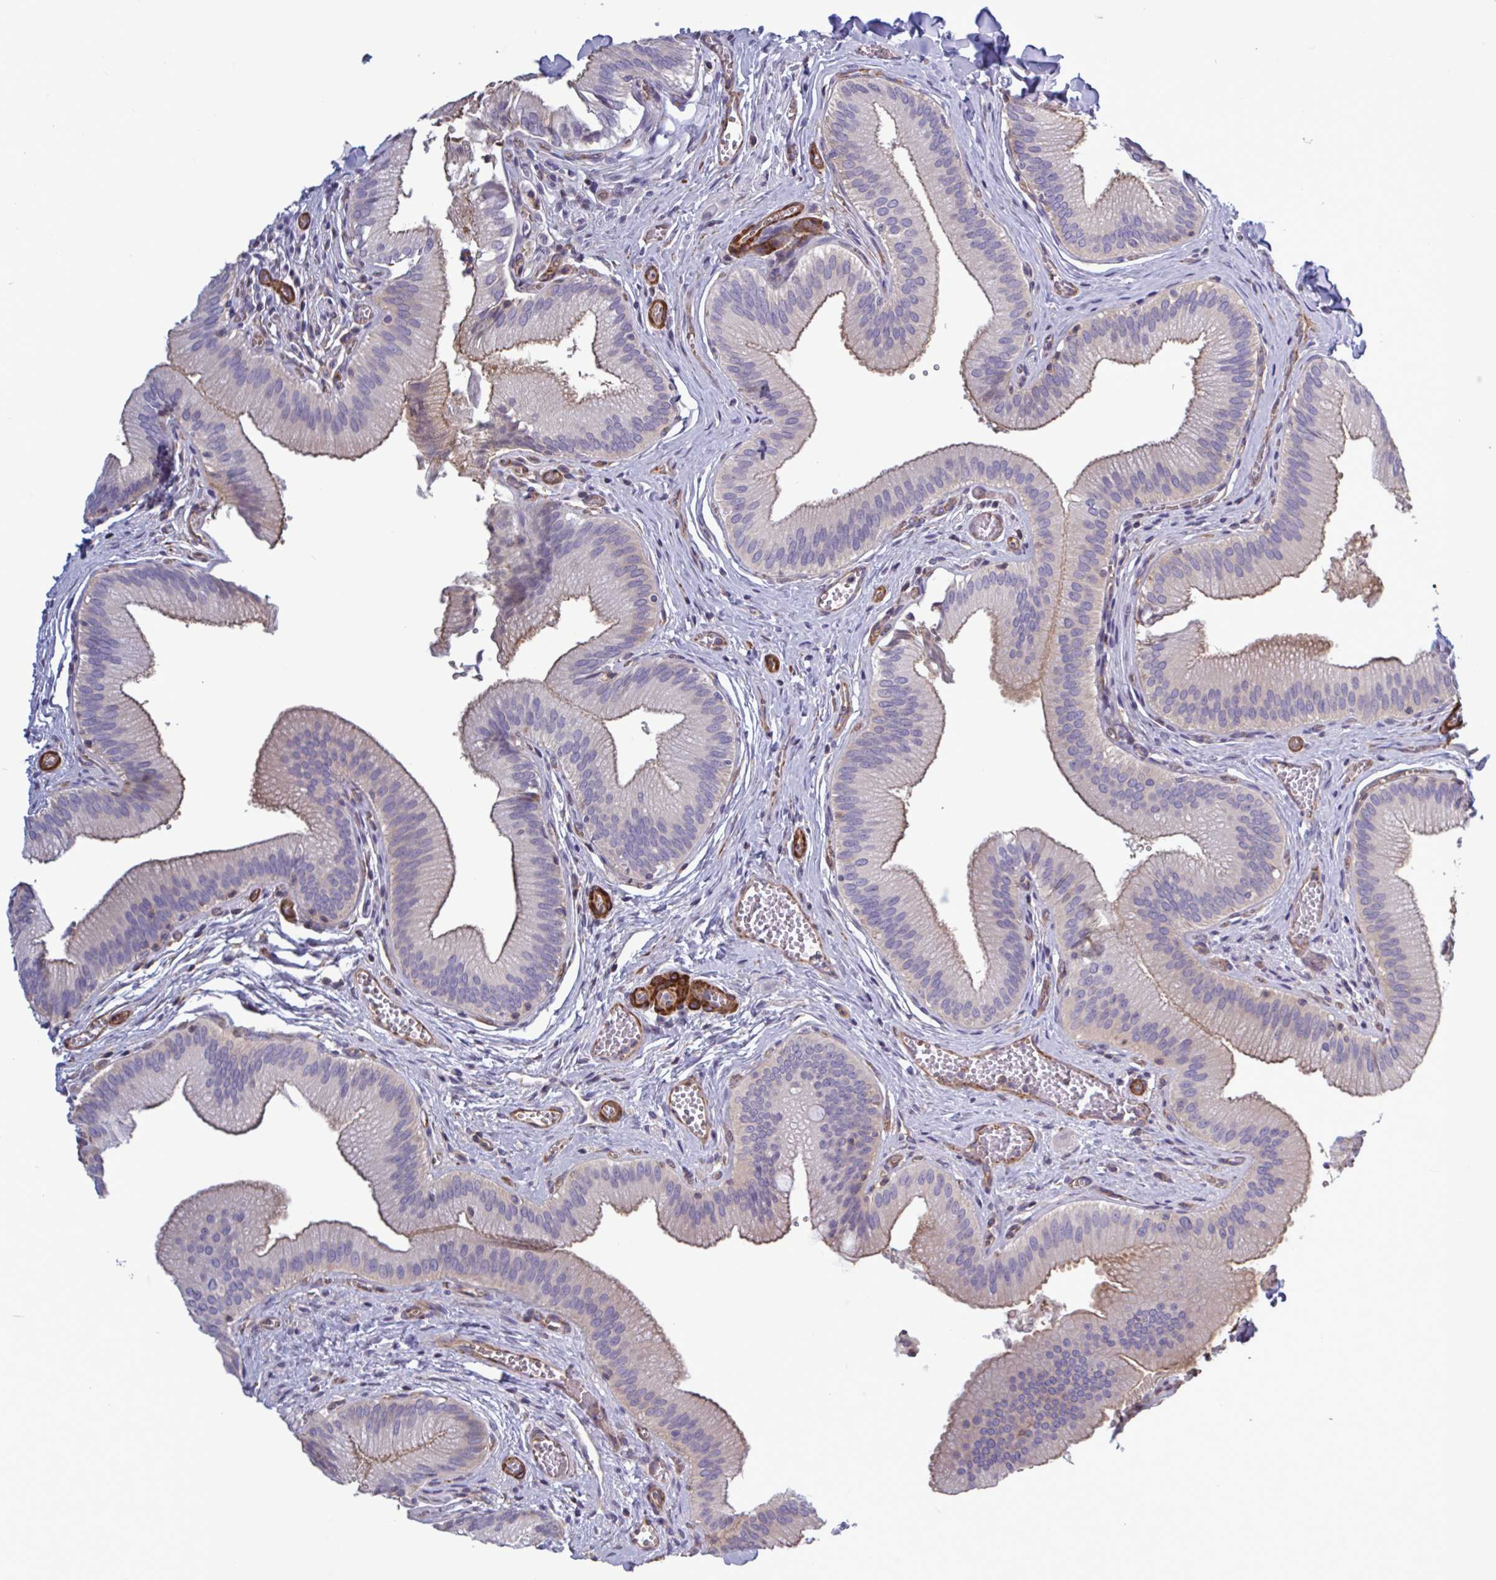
{"staining": {"intensity": "moderate", "quantity": "<25%", "location": "cytoplasmic/membranous"}, "tissue": "gallbladder", "cell_type": "Glandular cells", "image_type": "normal", "snomed": [{"axis": "morphology", "description": "Normal tissue, NOS"}, {"axis": "topography", "description": "Gallbladder"}], "caption": "Protein staining by IHC displays moderate cytoplasmic/membranous staining in approximately <25% of glandular cells in unremarkable gallbladder.", "gene": "SHISA7", "patient": {"sex": "male", "age": 17}}